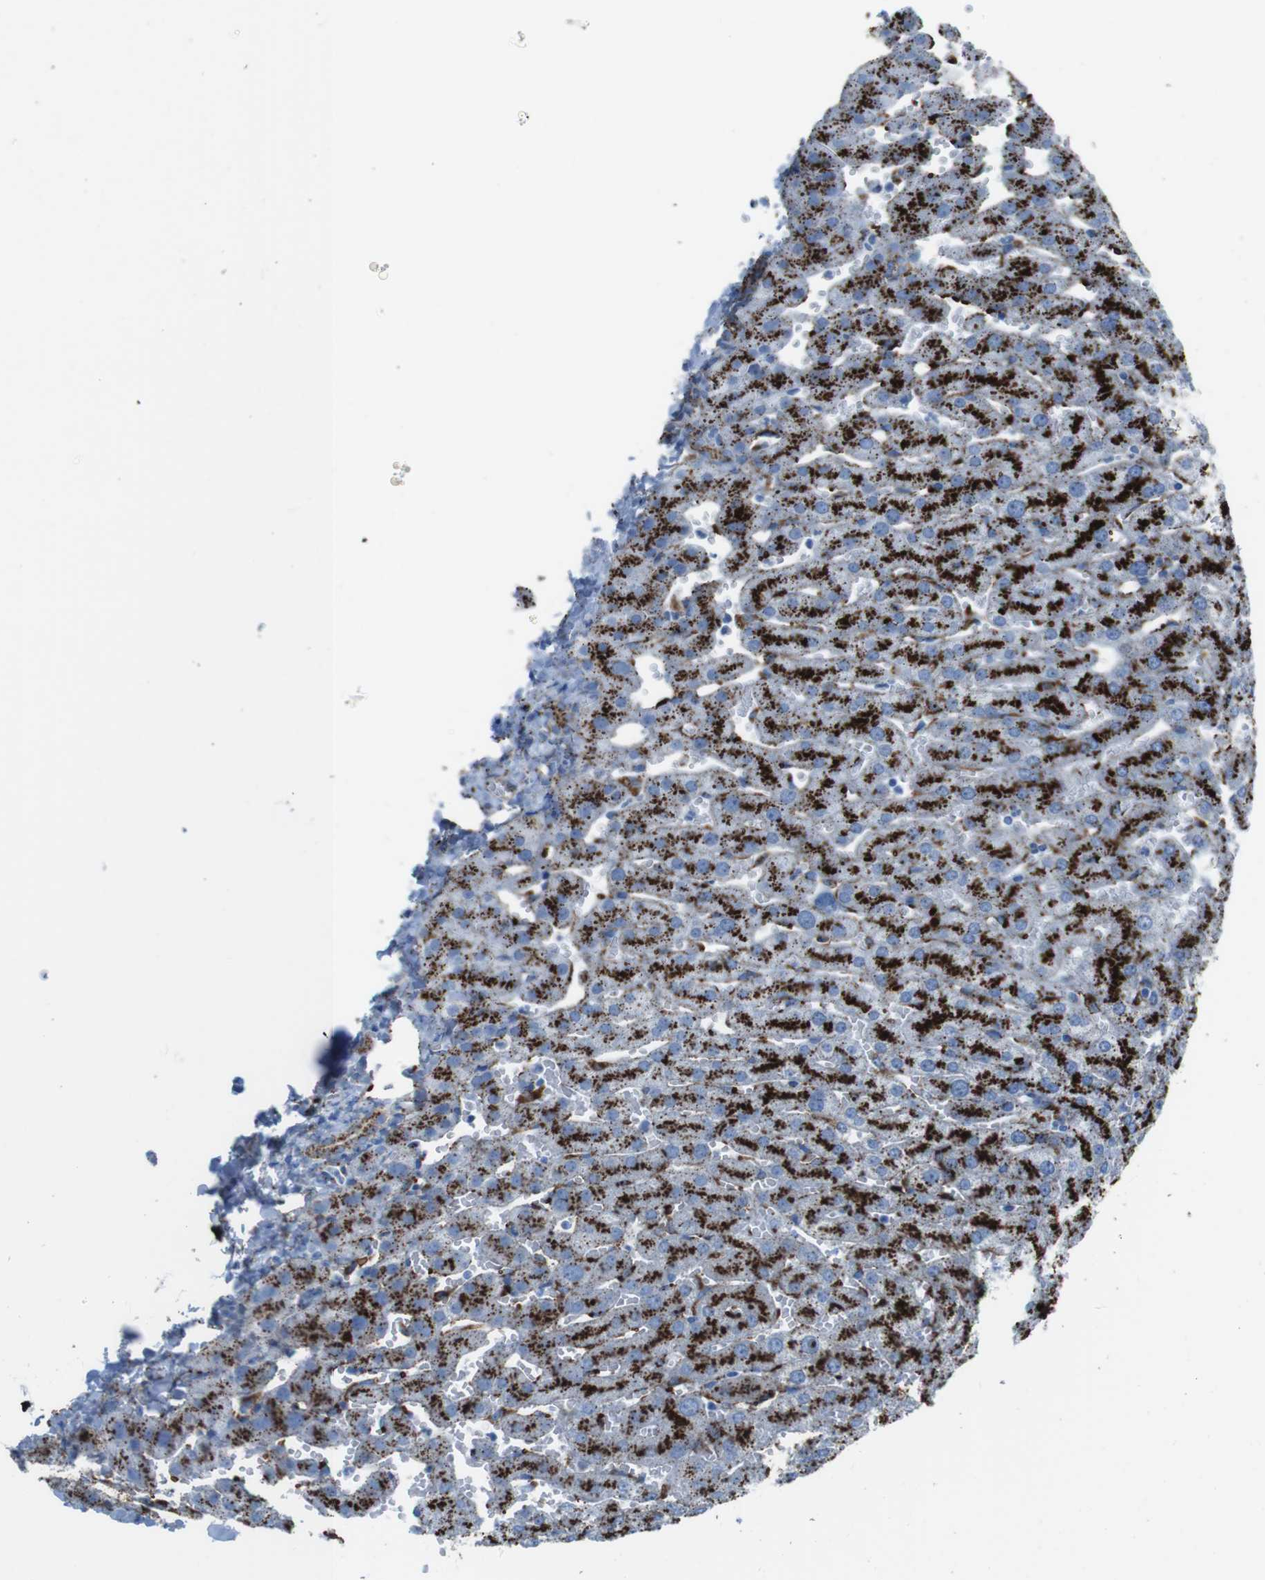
{"staining": {"intensity": "moderate", "quantity": ">75%", "location": "cytoplasmic/membranous"}, "tissue": "liver", "cell_type": "Cholangiocytes", "image_type": "normal", "snomed": [{"axis": "morphology", "description": "Normal tissue, NOS"}, {"axis": "morphology", "description": "Fibrosis, NOS"}, {"axis": "topography", "description": "Liver"}], "caption": "A high-resolution image shows immunohistochemistry (IHC) staining of unremarkable liver, which reveals moderate cytoplasmic/membranous staining in approximately >75% of cholangiocytes. The staining was performed using DAB (3,3'-diaminobenzidine) to visualize the protein expression in brown, while the nuclei were stained in blue with hematoxylin (Magnification: 20x).", "gene": "SCARB2", "patient": {"sex": "female", "age": 29}}